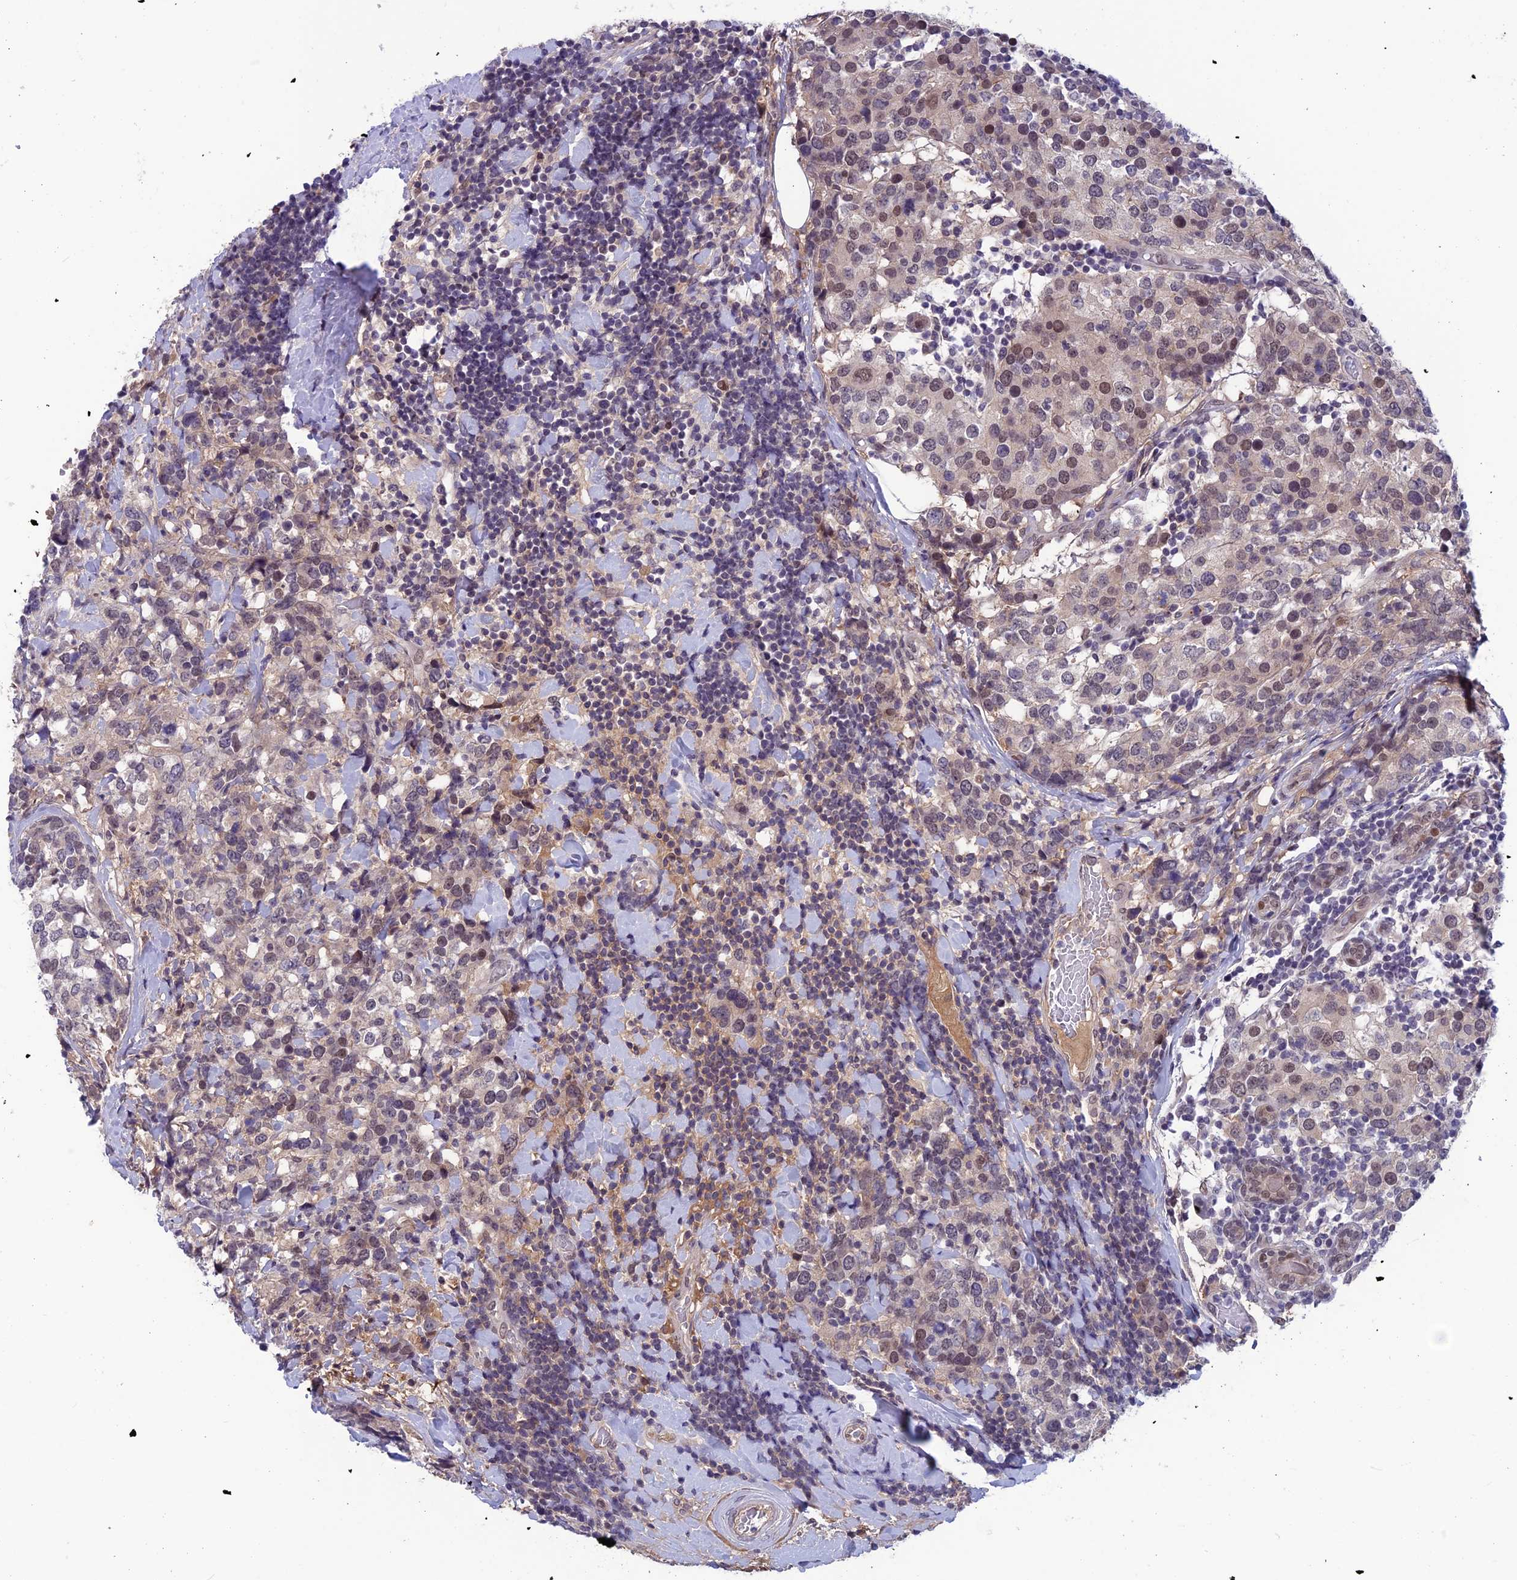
{"staining": {"intensity": "weak", "quantity": "<25%", "location": "nuclear"}, "tissue": "breast cancer", "cell_type": "Tumor cells", "image_type": "cancer", "snomed": [{"axis": "morphology", "description": "Lobular carcinoma"}, {"axis": "topography", "description": "Breast"}], "caption": "The histopathology image shows no staining of tumor cells in lobular carcinoma (breast).", "gene": "FKBPL", "patient": {"sex": "female", "age": 59}}